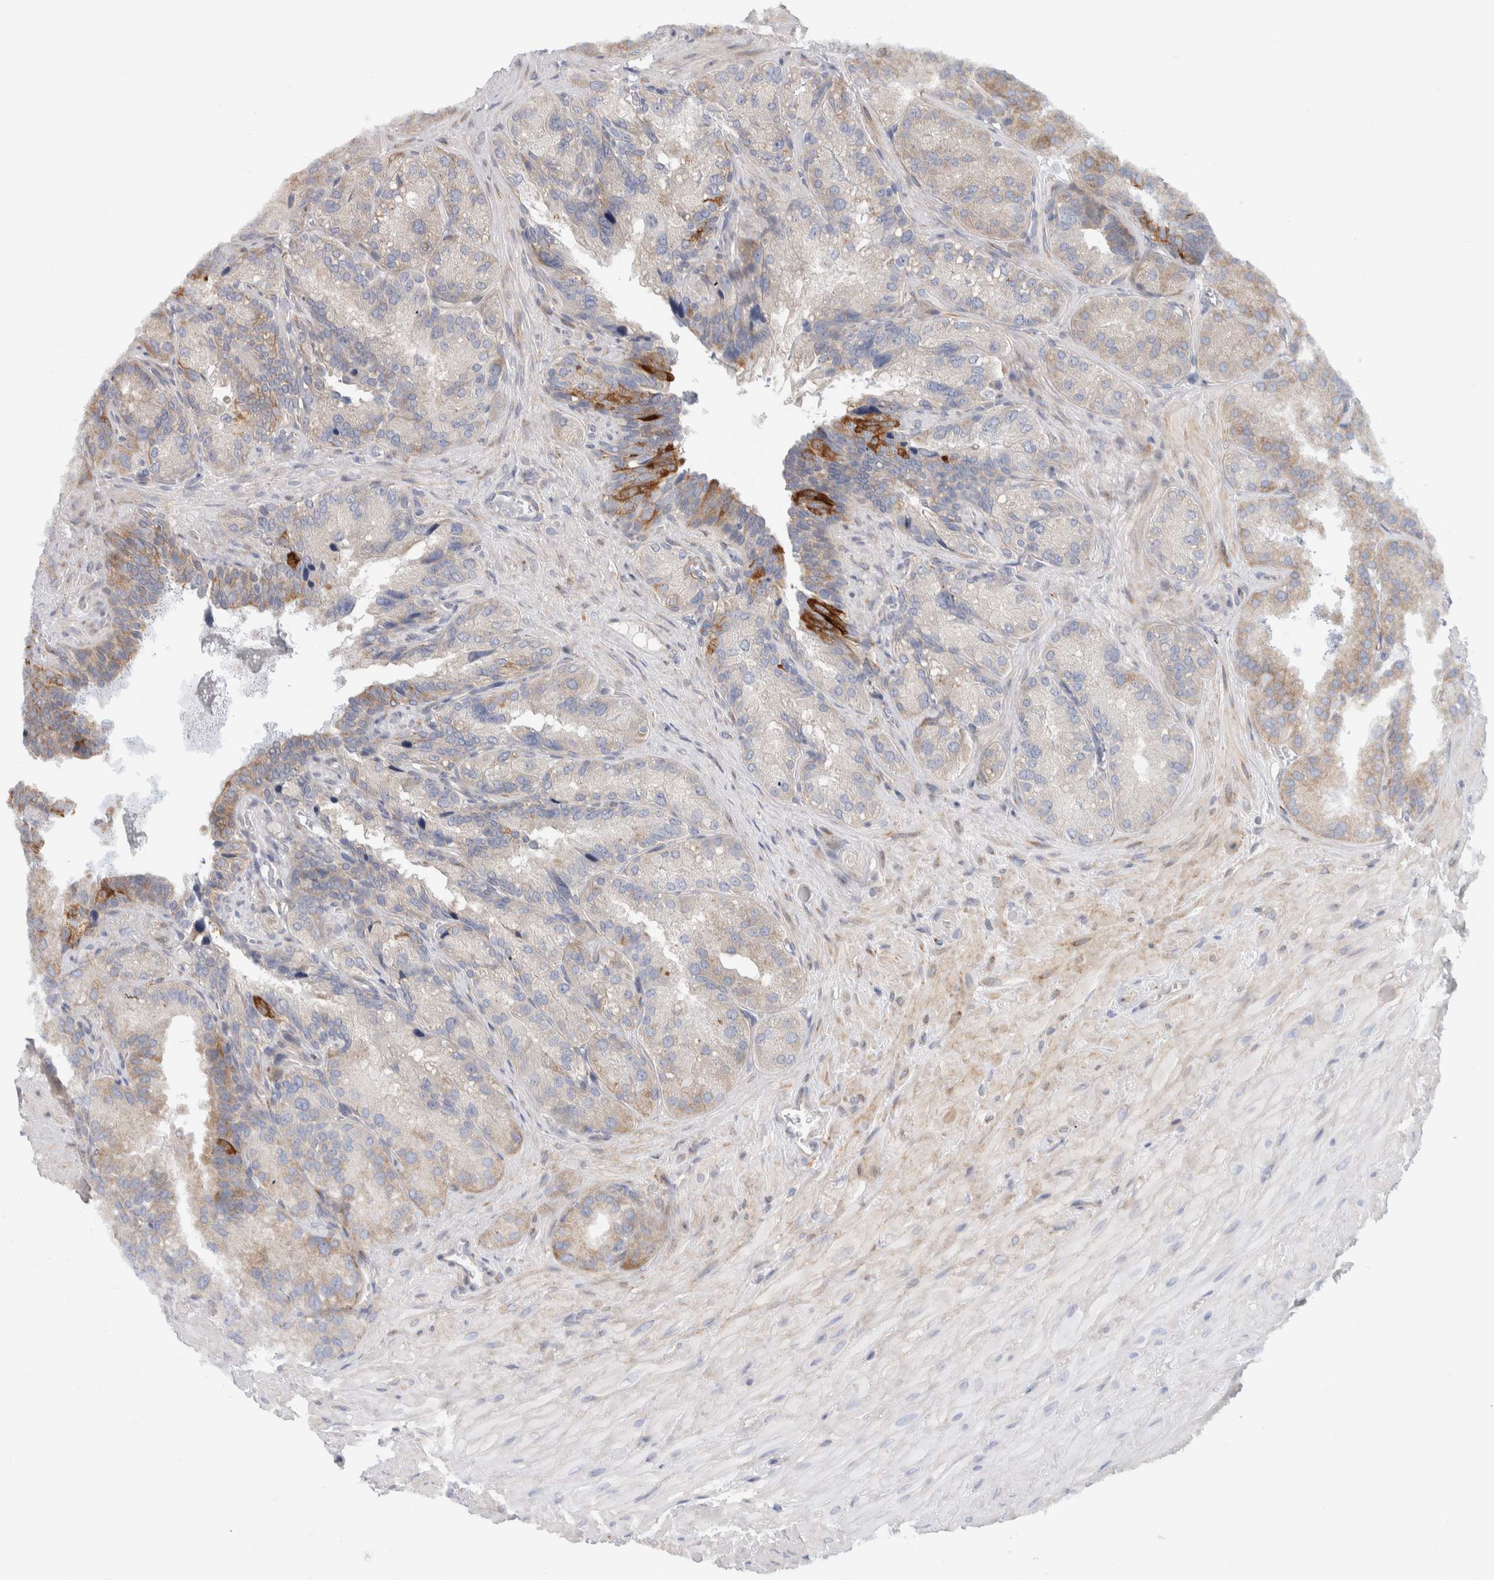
{"staining": {"intensity": "moderate", "quantity": "<25%", "location": "cytoplasmic/membranous"}, "tissue": "seminal vesicle", "cell_type": "Glandular cells", "image_type": "normal", "snomed": [{"axis": "morphology", "description": "Normal tissue, NOS"}, {"axis": "topography", "description": "Prostate"}, {"axis": "topography", "description": "Seminal veicle"}], "caption": "Protein expression analysis of unremarkable seminal vesicle demonstrates moderate cytoplasmic/membranous expression in about <25% of glandular cells.", "gene": "ENGASE", "patient": {"sex": "male", "age": 51}}